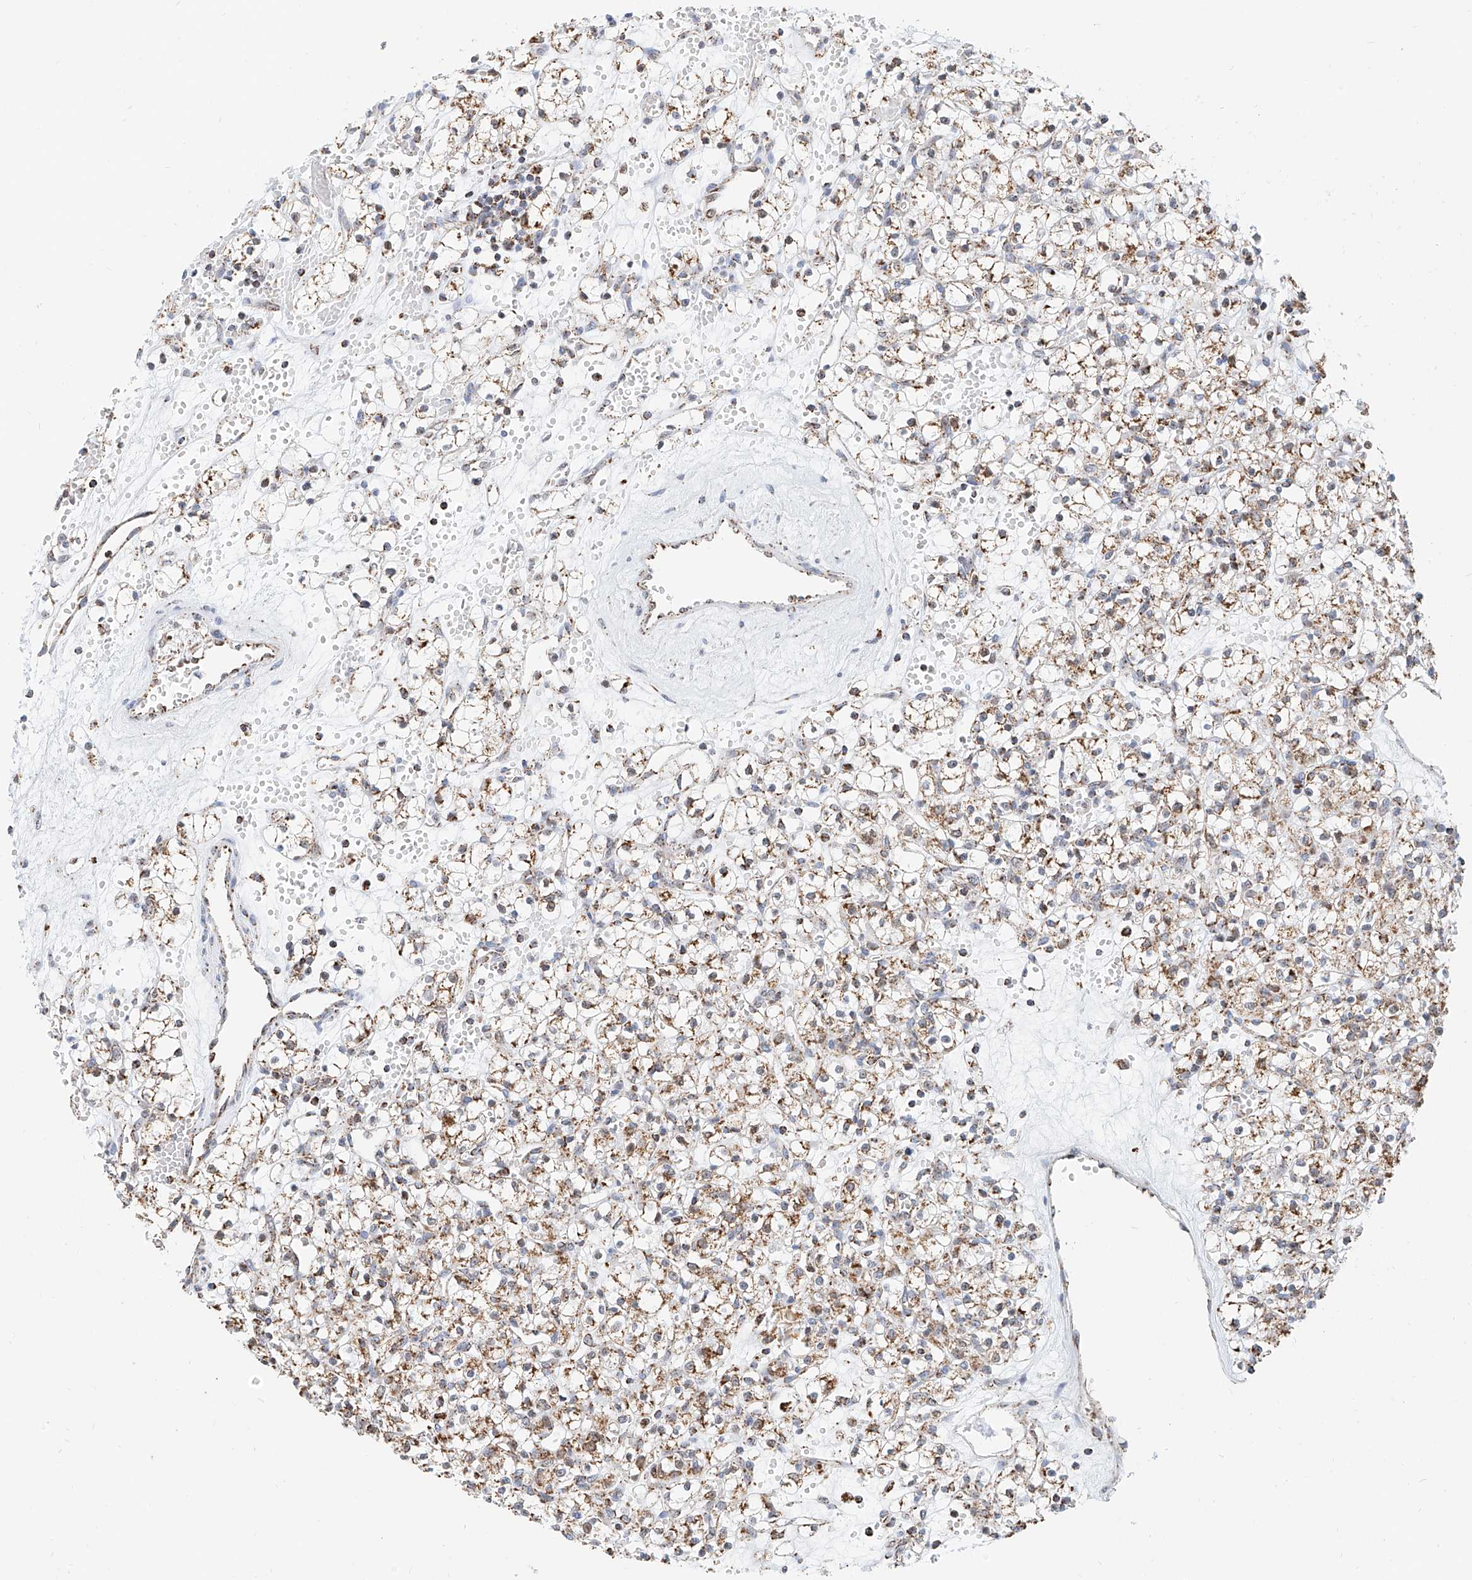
{"staining": {"intensity": "moderate", "quantity": ">75%", "location": "cytoplasmic/membranous"}, "tissue": "renal cancer", "cell_type": "Tumor cells", "image_type": "cancer", "snomed": [{"axis": "morphology", "description": "Adenocarcinoma, NOS"}, {"axis": "topography", "description": "Kidney"}], "caption": "Brown immunohistochemical staining in human renal cancer demonstrates moderate cytoplasmic/membranous expression in approximately >75% of tumor cells.", "gene": "NALCN", "patient": {"sex": "female", "age": 59}}